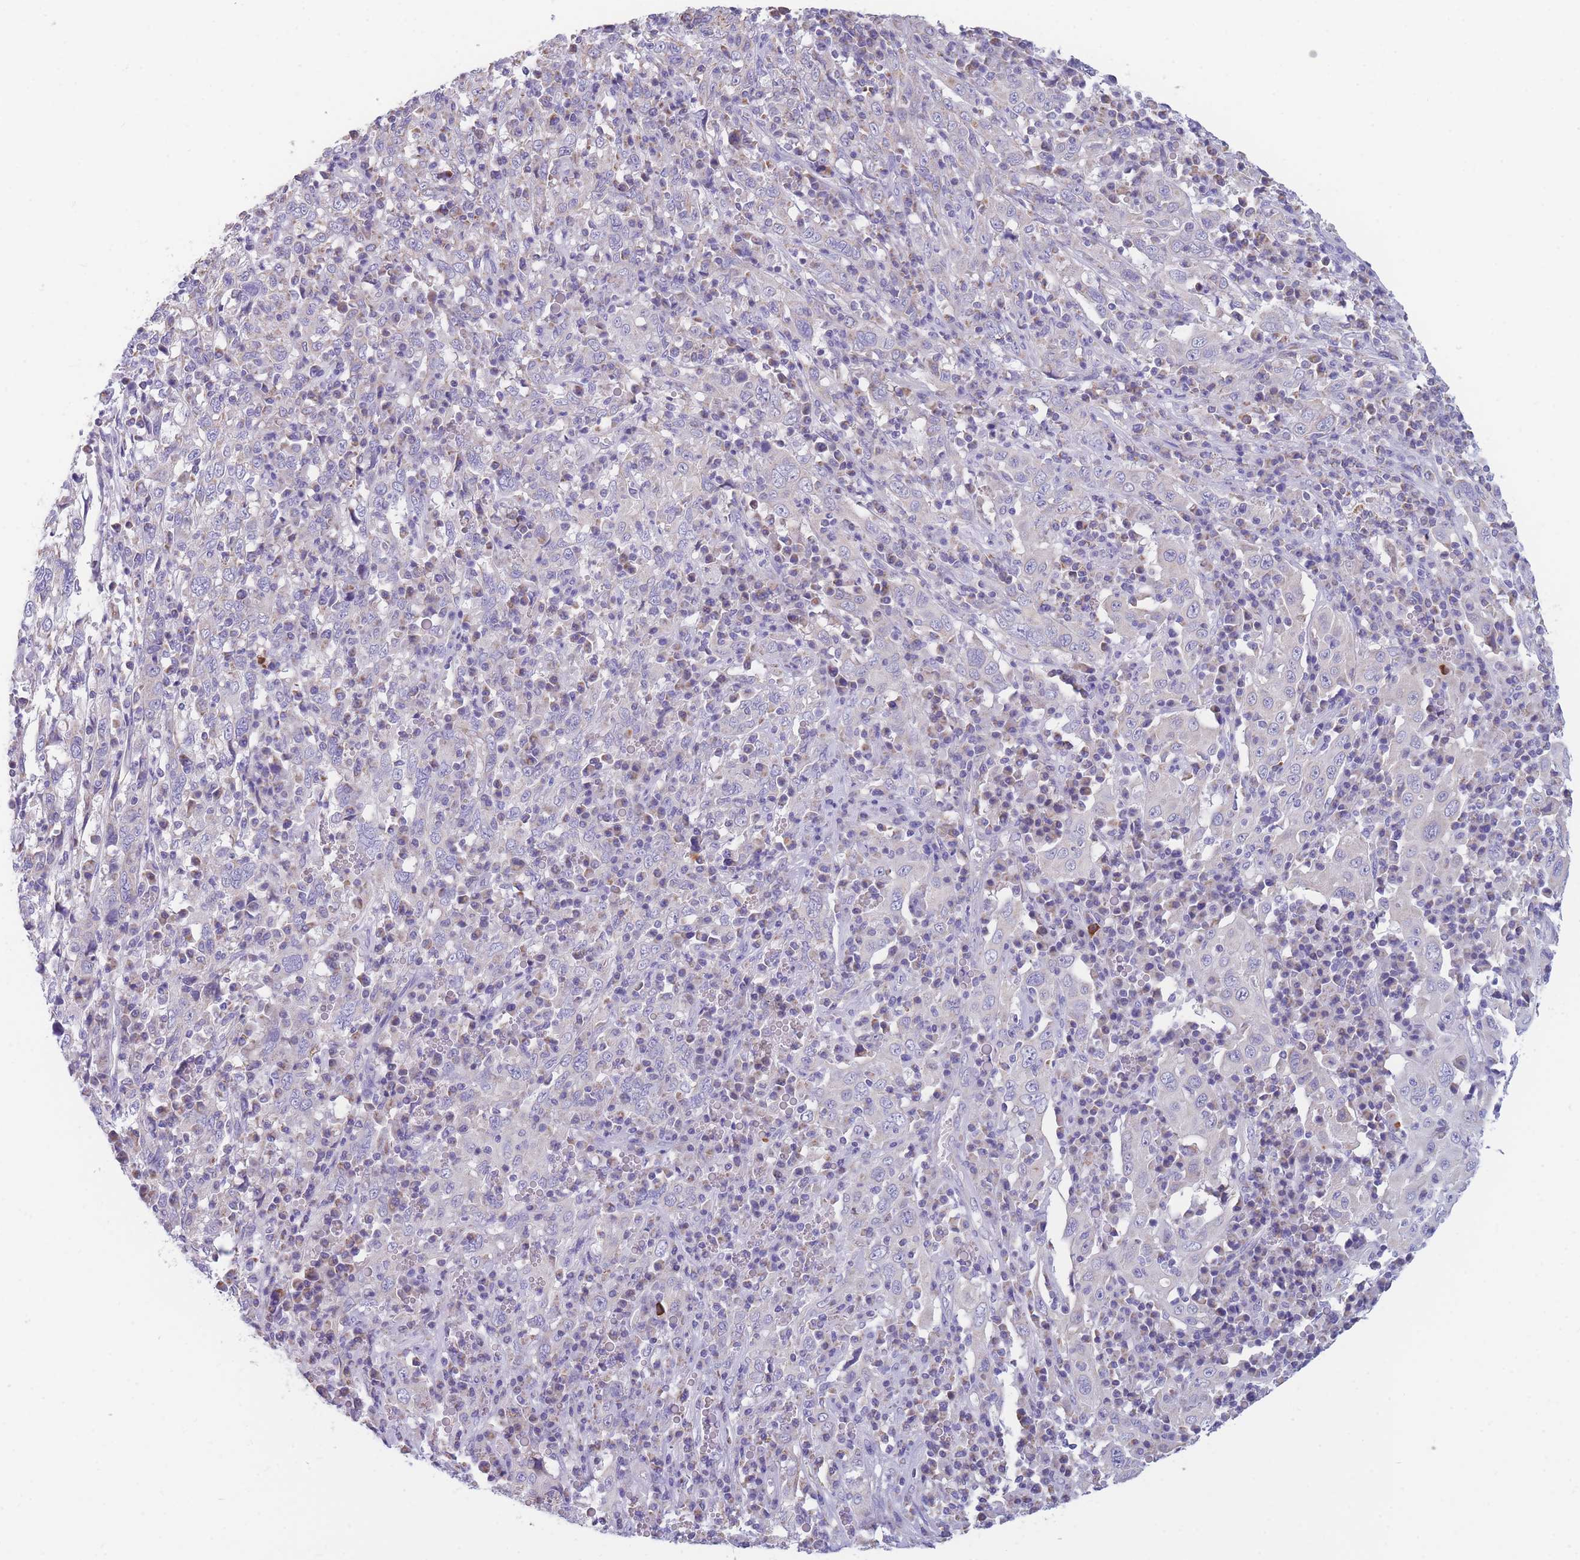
{"staining": {"intensity": "negative", "quantity": "none", "location": "none"}, "tissue": "cervical cancer", "cell_type": "Tumor cells", "image_type": "cancer", "snomed": [{"axis": "morphology", "description": "Squamous cell carcinoma, NOS"}, {"axis": "topography", "description": "Cervix"}], "caption": "IHC of cervical cancer exhibits no positivity in tumor cells.", "gene": "DHRS11", "patient": {"sex": "female", "age": 46}}